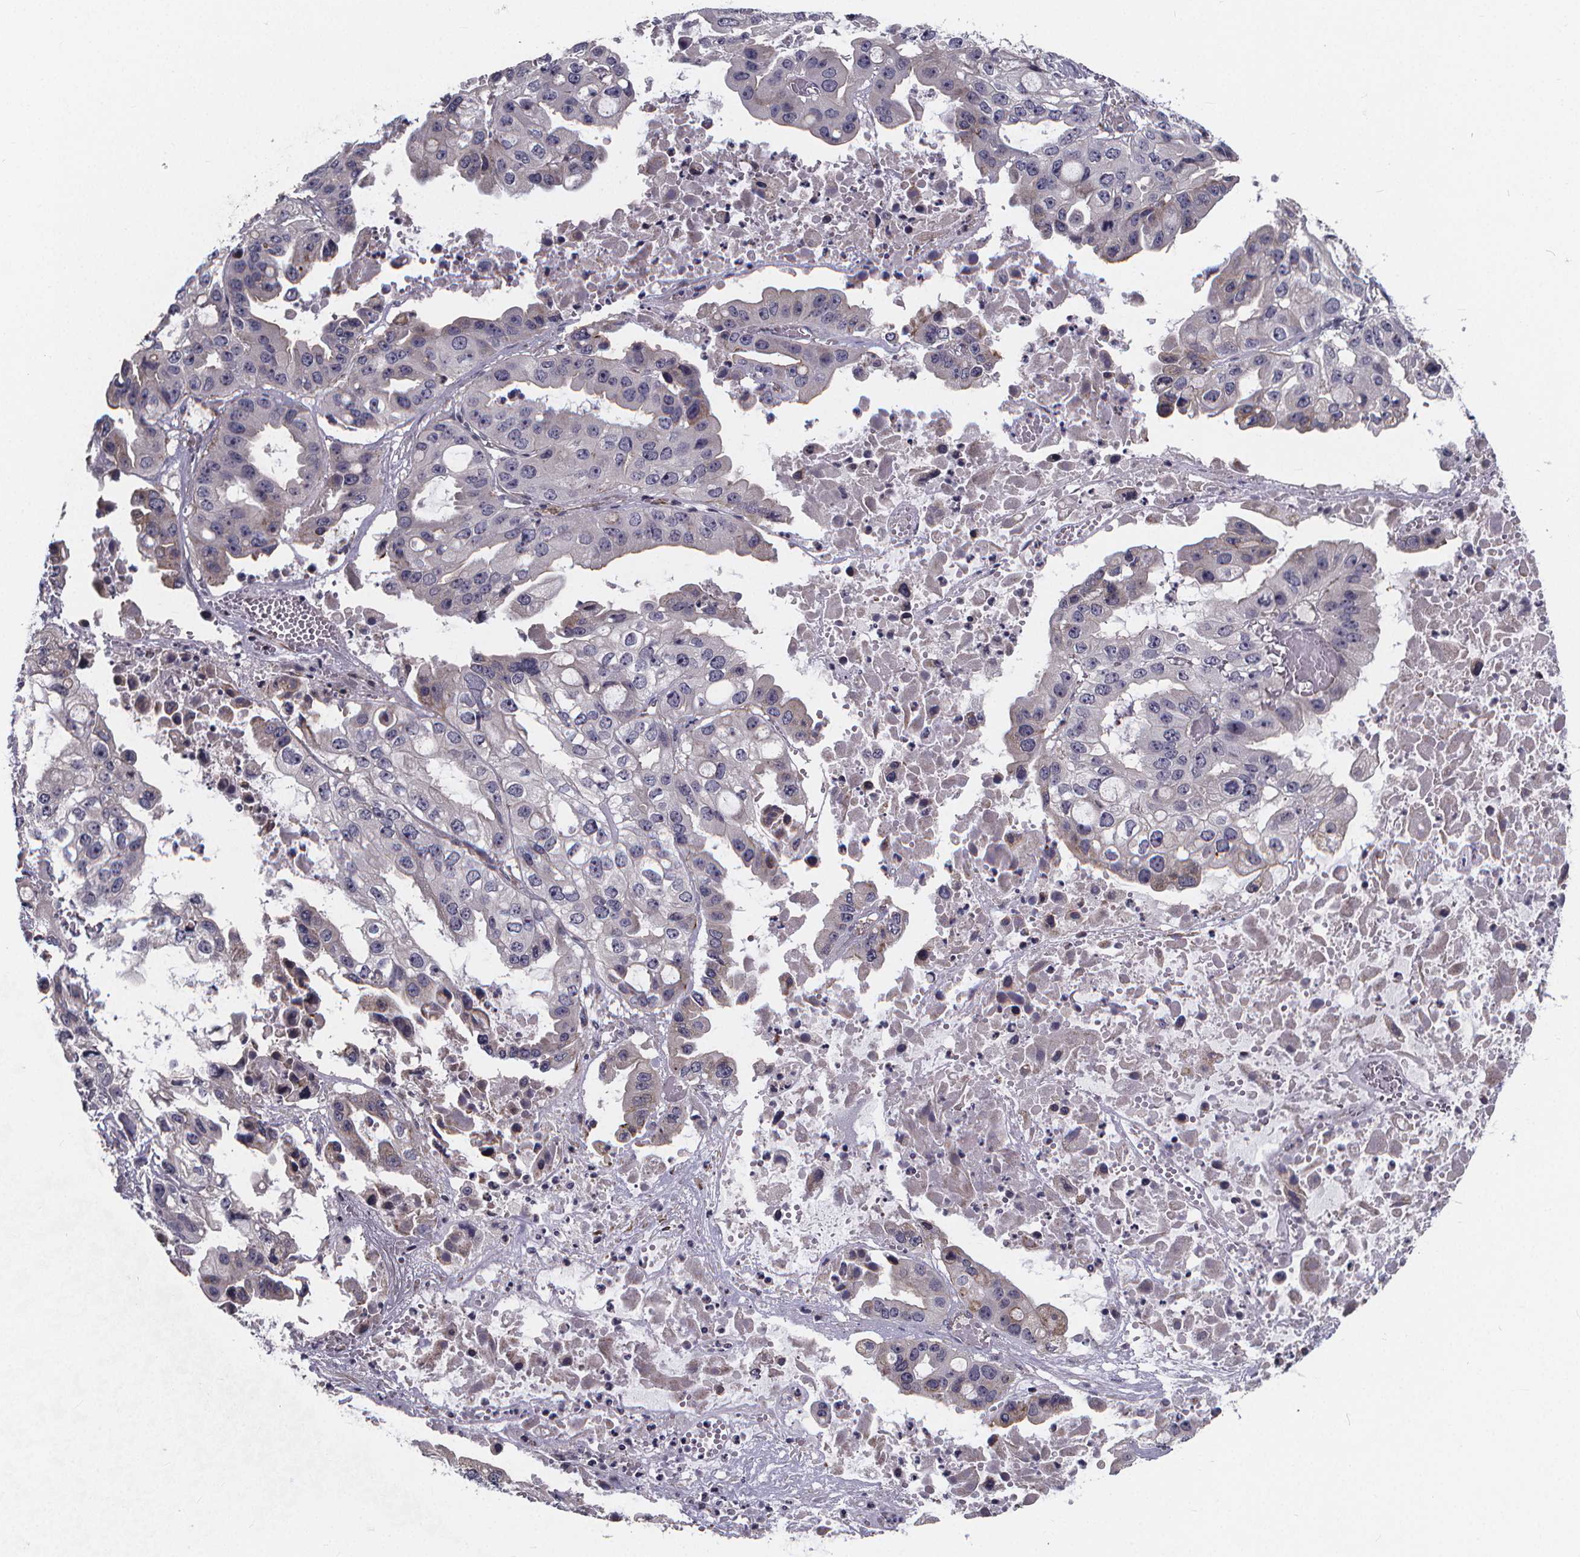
{"staining": {"intensity": "negative", "quantity": "none", "location": "none"}, "tissue": "ovarian cancer", "cell_type": "Tumor cells", "image_type": "cancer", "snomed": [{"axis": "morphology", "description": "Cystadenocarcinoma, serous, NOS"}, {"axis": "topography", "description": "Ovary"}], "caption": "Tumor cells show no significant expression in ovarian cancer (serous cystadenocarcinoma).", "gene": "FBXW2", "patient": {"sex": "female", "age": 56}}